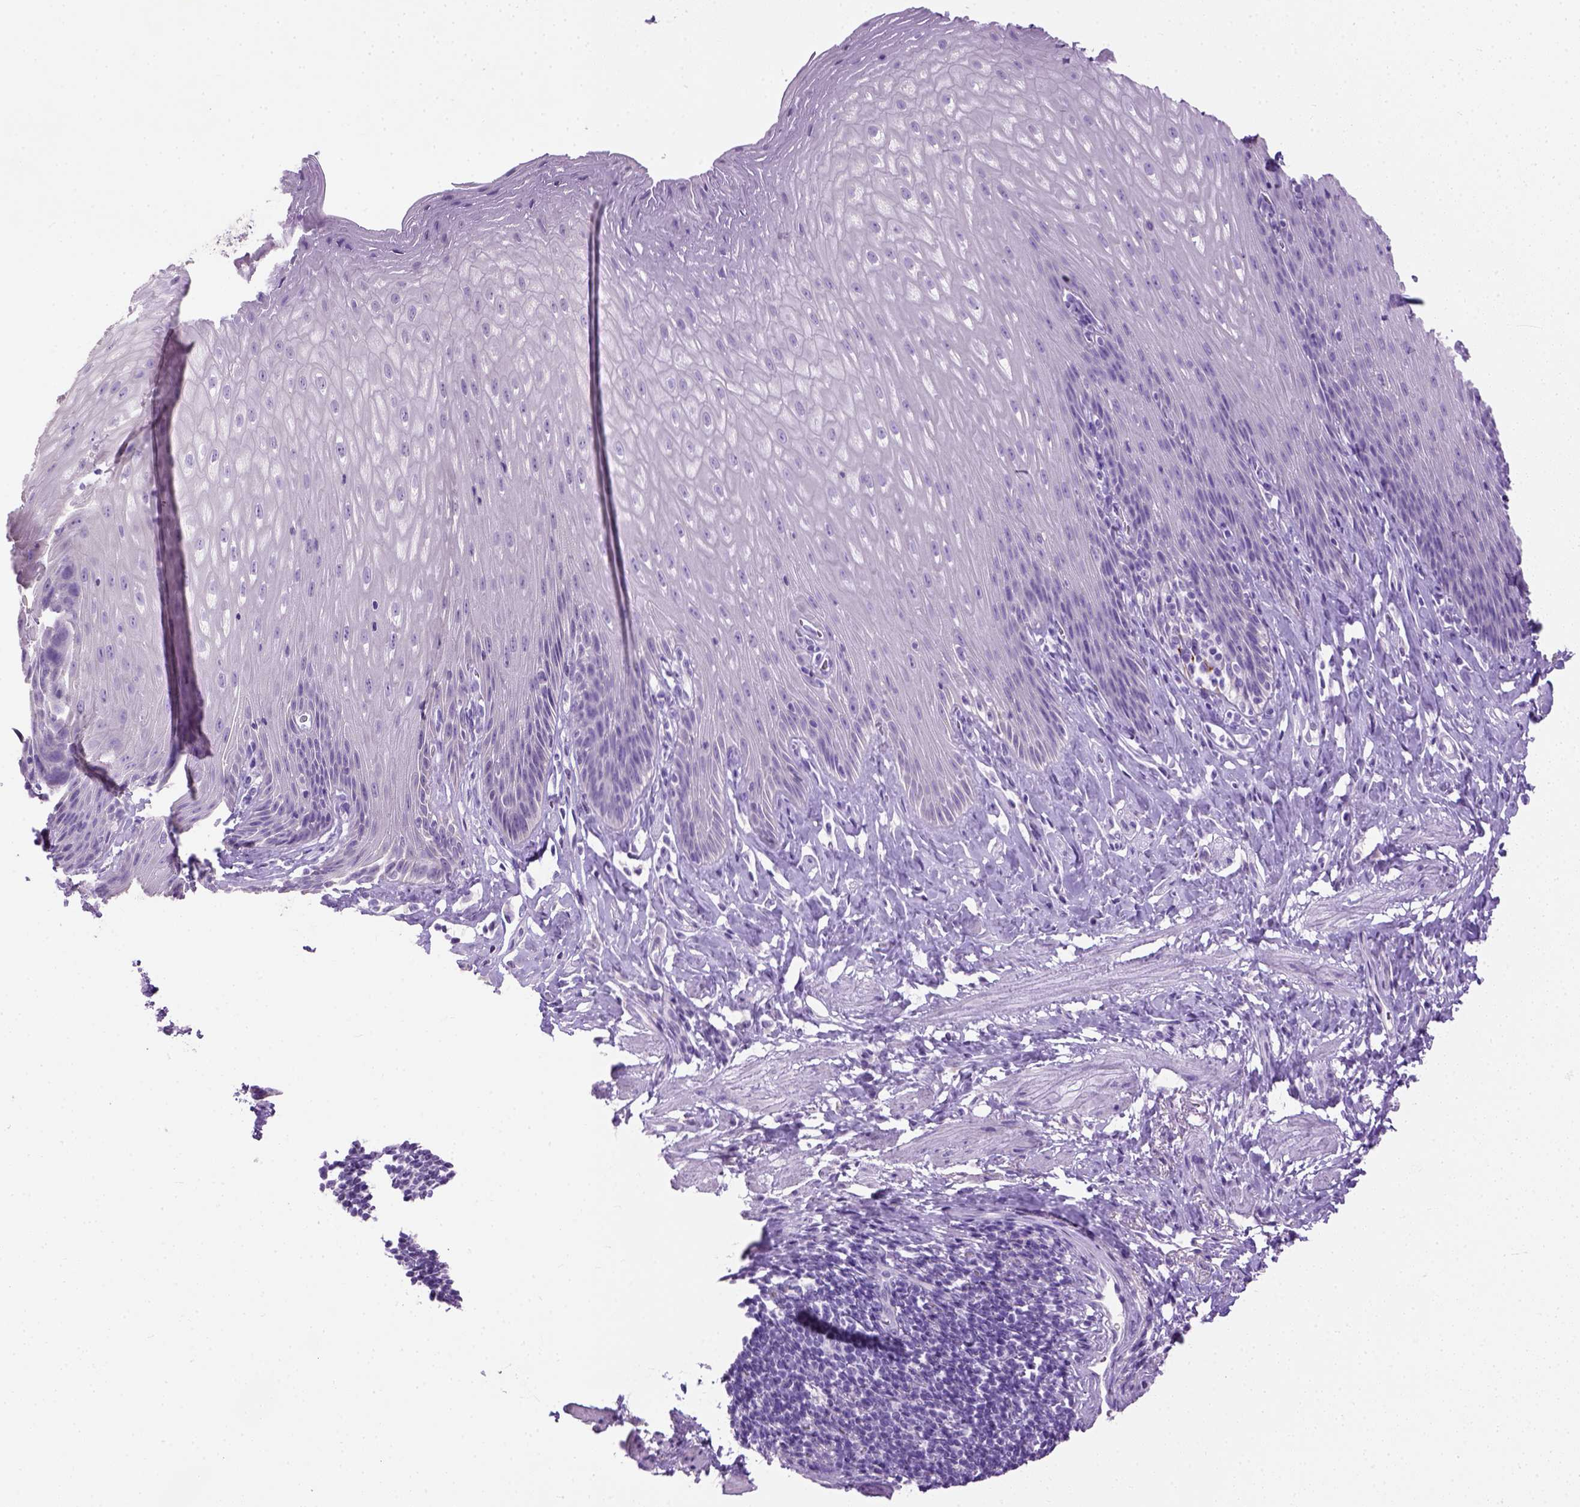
{"staining": {"intensity": "negative", "quantity": "none", "location": "none"}, "tissue": "esophagus", "cell_type": "Squamous epithelial cells", "image_type": "normal", "snomed": [{"axis": "morphology", "description": "Normal tissue, NOS"}, {"axis": "topography", "description": "Esophagus"}], "caption": "Immunohistochemistry histopathology image of unremarkable esophagus: human esophagus stained with DAB (3,3'-diaminobenzidine) demonstrates no significant protein expression in squamous epithelial cells.", "gene": "CYP24A1", "patient": {"sex": "female", "age": 61}}